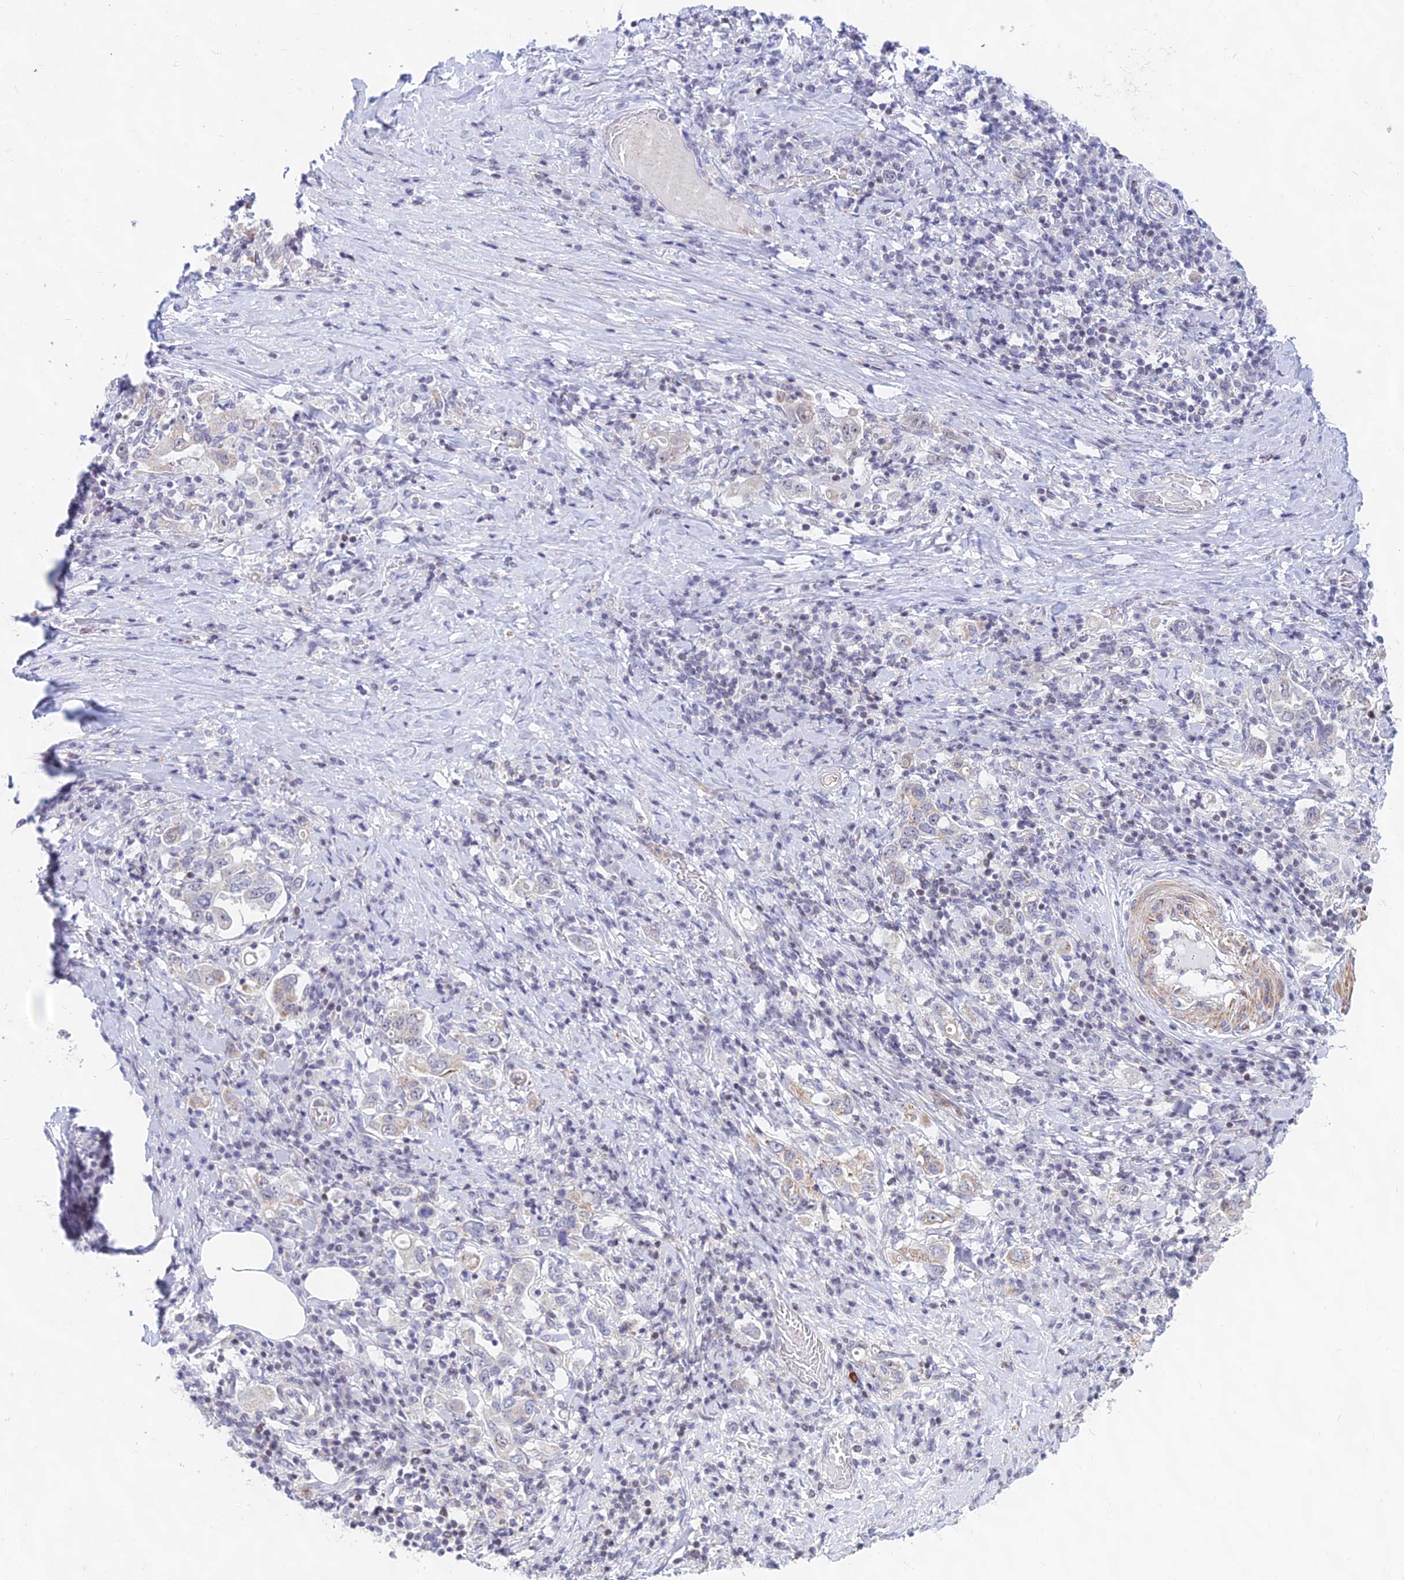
{"staining": {"intensity": "weak", "quantity": "<25%", "location": "cytoplasmic/membranous"}, "tissue": "stomach cancer", "cell_type": "Tumor cells", "image_type": "cancer", "snomed": [{"axis": "morphology", "description": "Adenocarcinoma, NOS"}, {"axis": "topography", "description": "Stomach, upper"}, {"axis": "topography", "description": "Stomach"}], "caption": "There is no significant expression in tumor cells of adenocarcinoma (stomach).", "gene": "KRR1", "patient": {"sex": "male", "age": 62}}